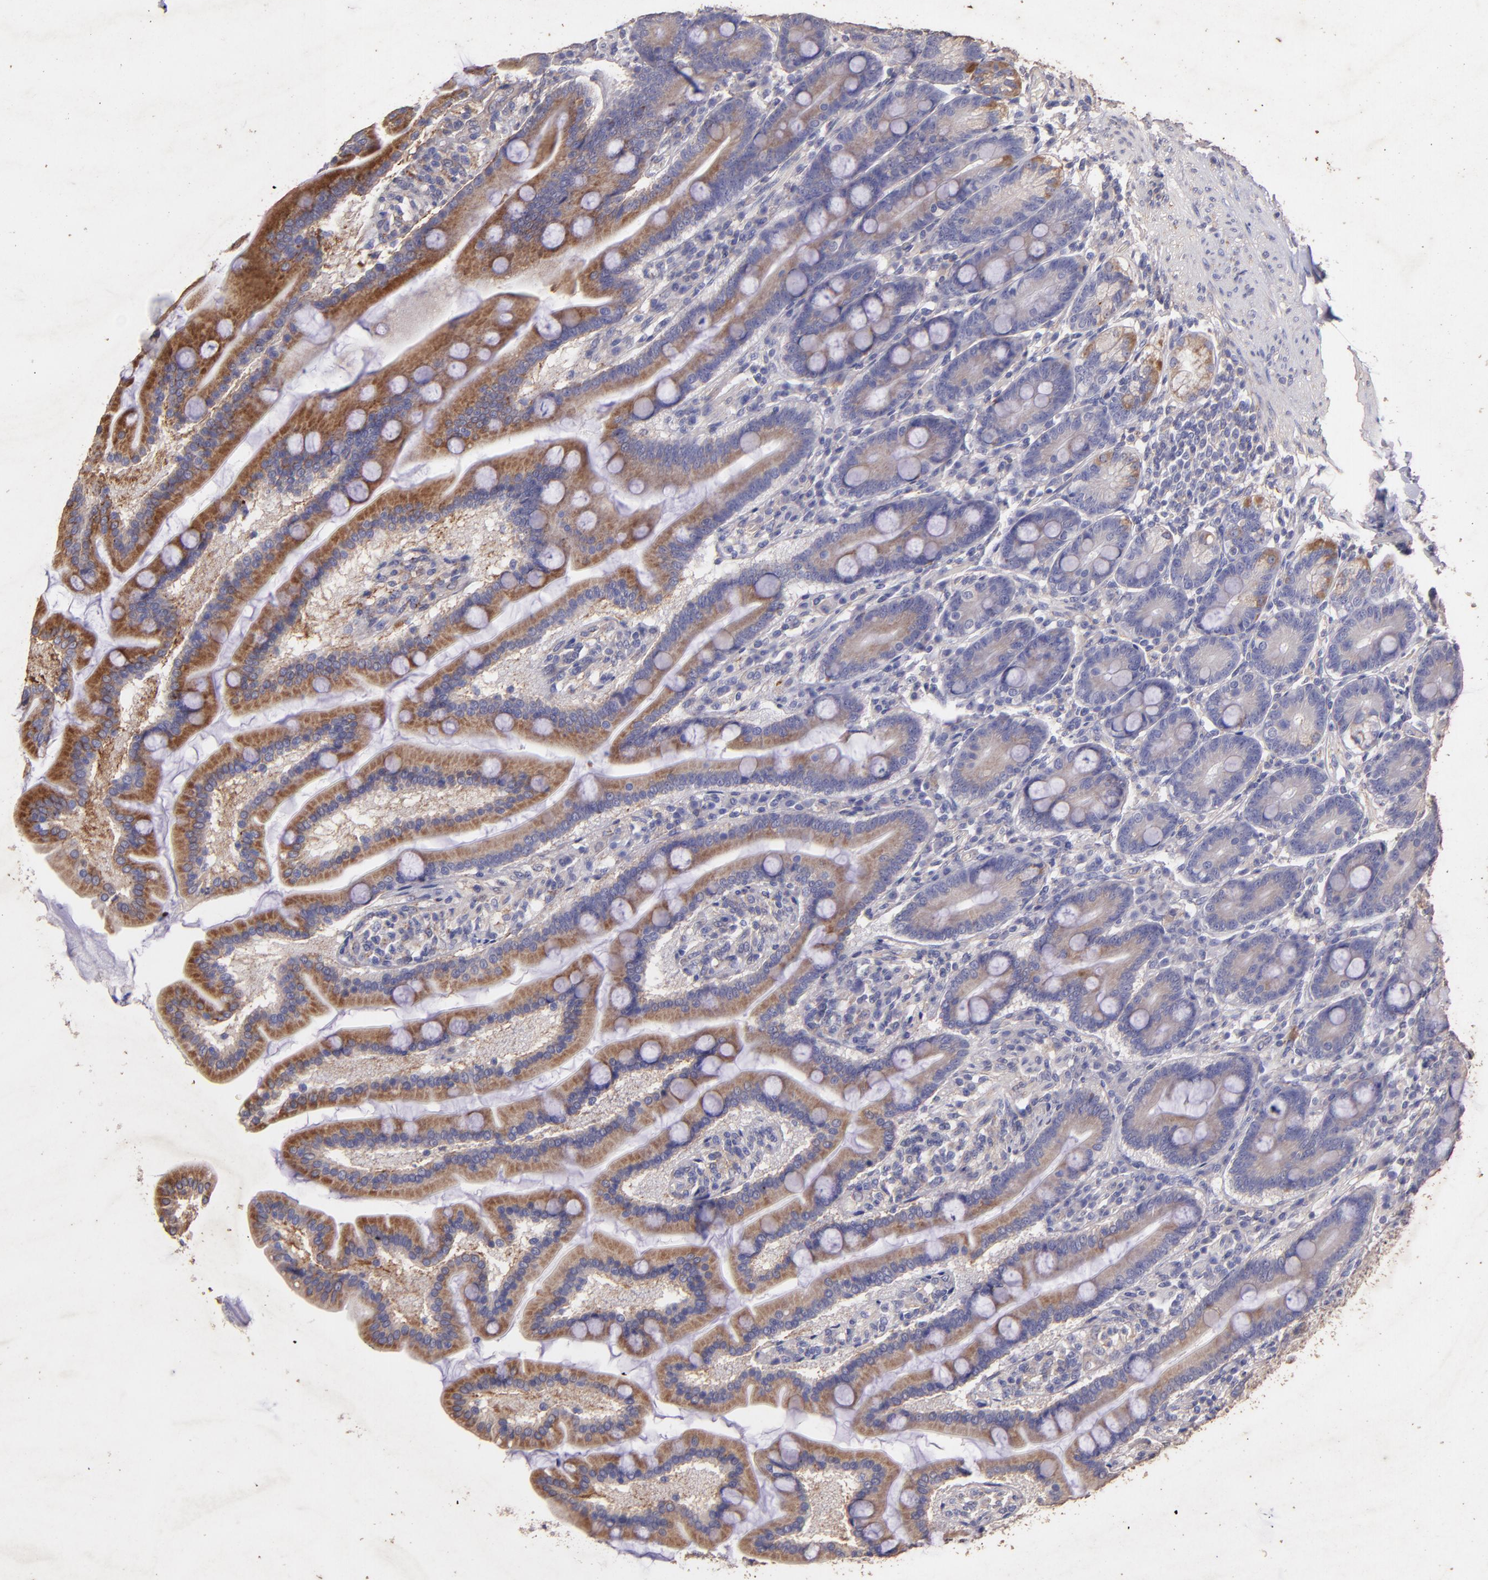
{"staining": {"intensity": "moderate", "quantity": ">75%", "location": "cytoplasmic/membranous"}, "tissue": "duodenum", "cell_type": "Glandular cells", "image_type": "normal", "snomed": [{"axis": "morphology", "description": "Normal tissue, NOS"}, {"axis": "topography", "description": "Duodenum"}], "caption": "A brown stain shows moderate cytoplasmic/membranous expression of a protein in glandular cells of unremarkable human duodenum.", "gene": "RET", "patient": {"sex": "female", "age": 64}}